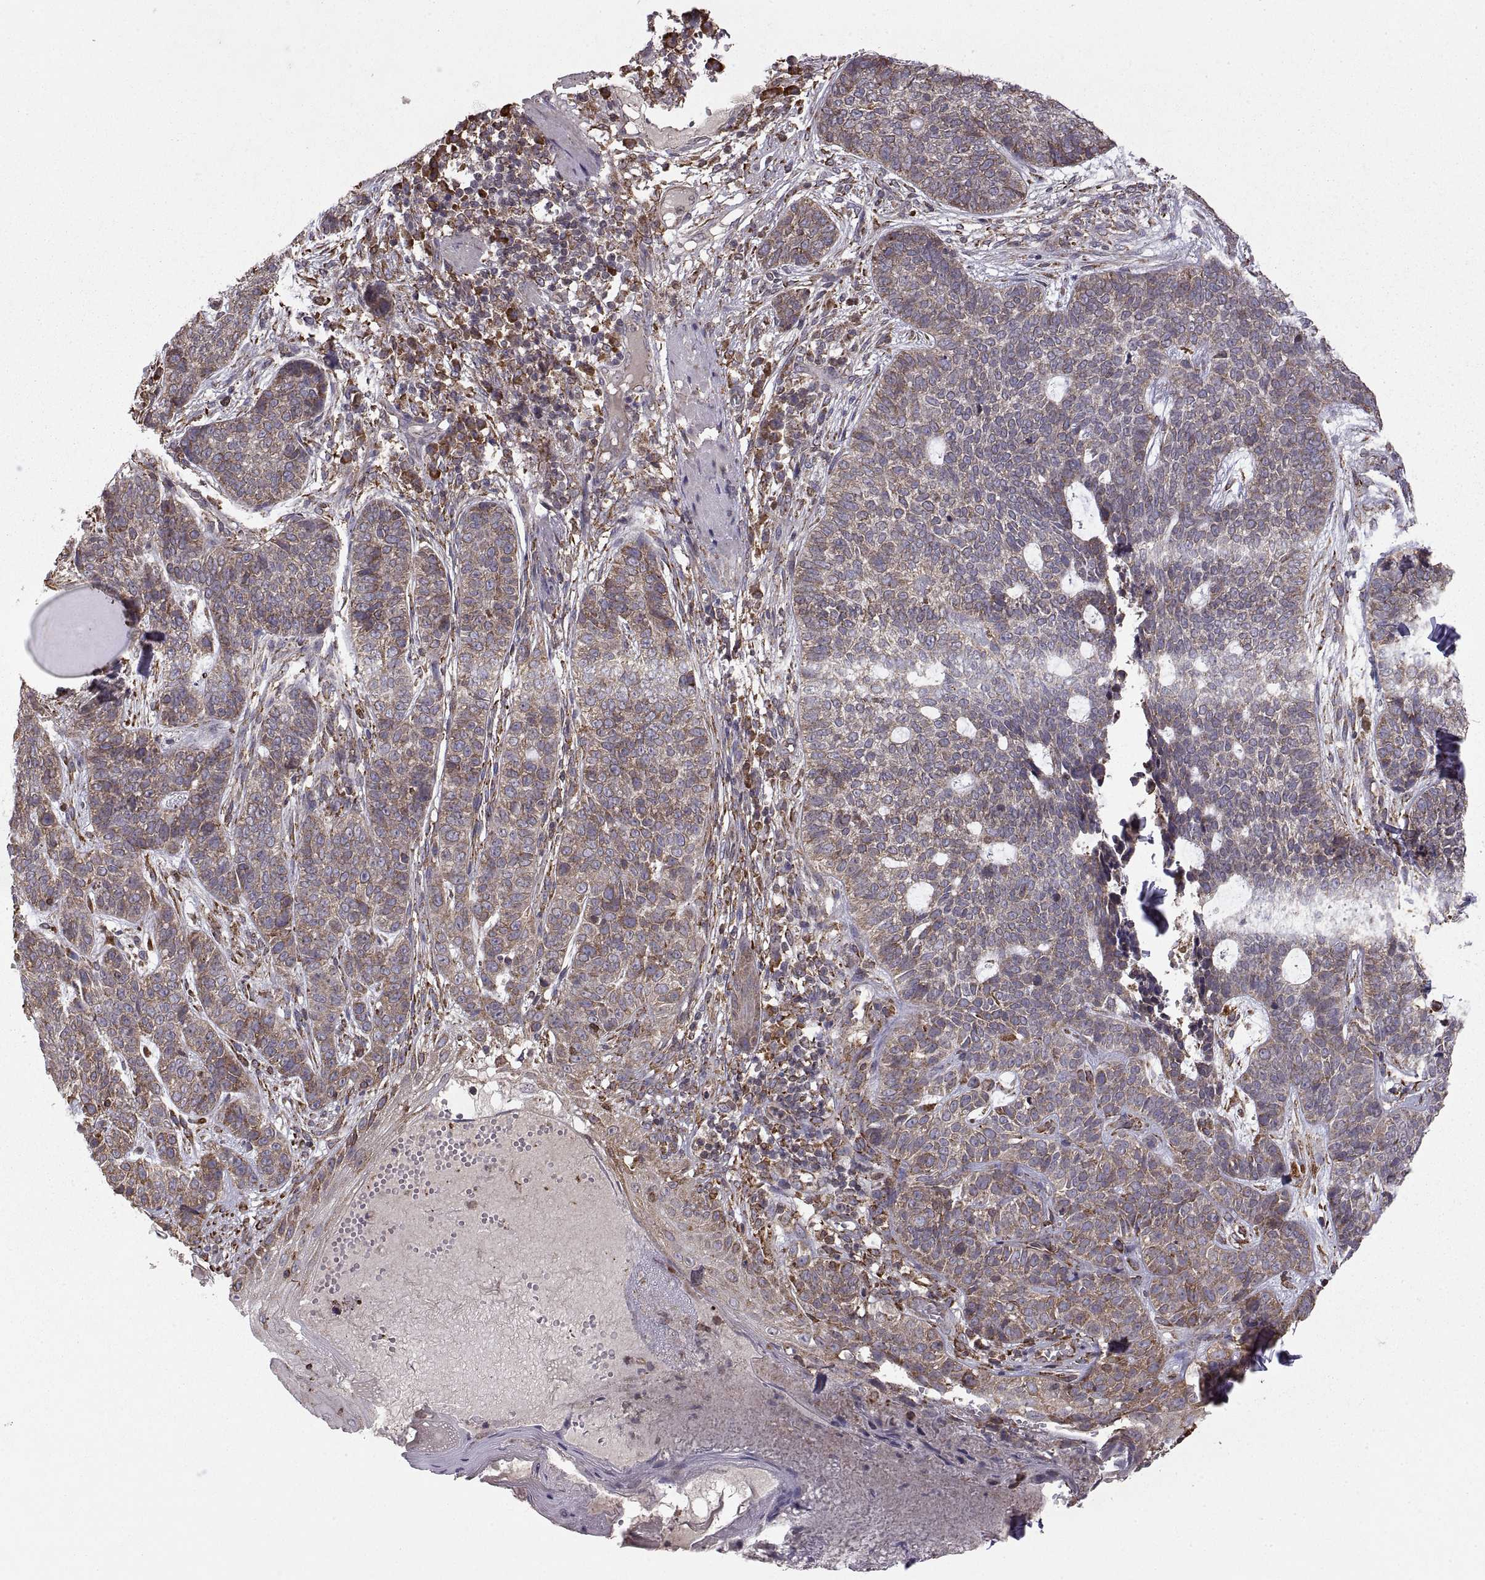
{"staining": {"intensity": "moderate", "quantity": "<25%", "location": "cytoplasmic/membranous"}, "tissue": "skin cancer", "cell_type": "Tumor cells", "image_type": "cancer", "snomed": [{"axis": "morphology", "description": "Basal cell carcinoma"}, {"axis": "topography", "description": "Skin"}], "caption": "Protein analysis of basal cell carcinoma (skin) tissue demonstrates moderate cytoplasmic/membranous positivity in approximately <25% of tumor cells.", "gene": "PDIA3", "patient": {"sex": "female", "age": 69}}